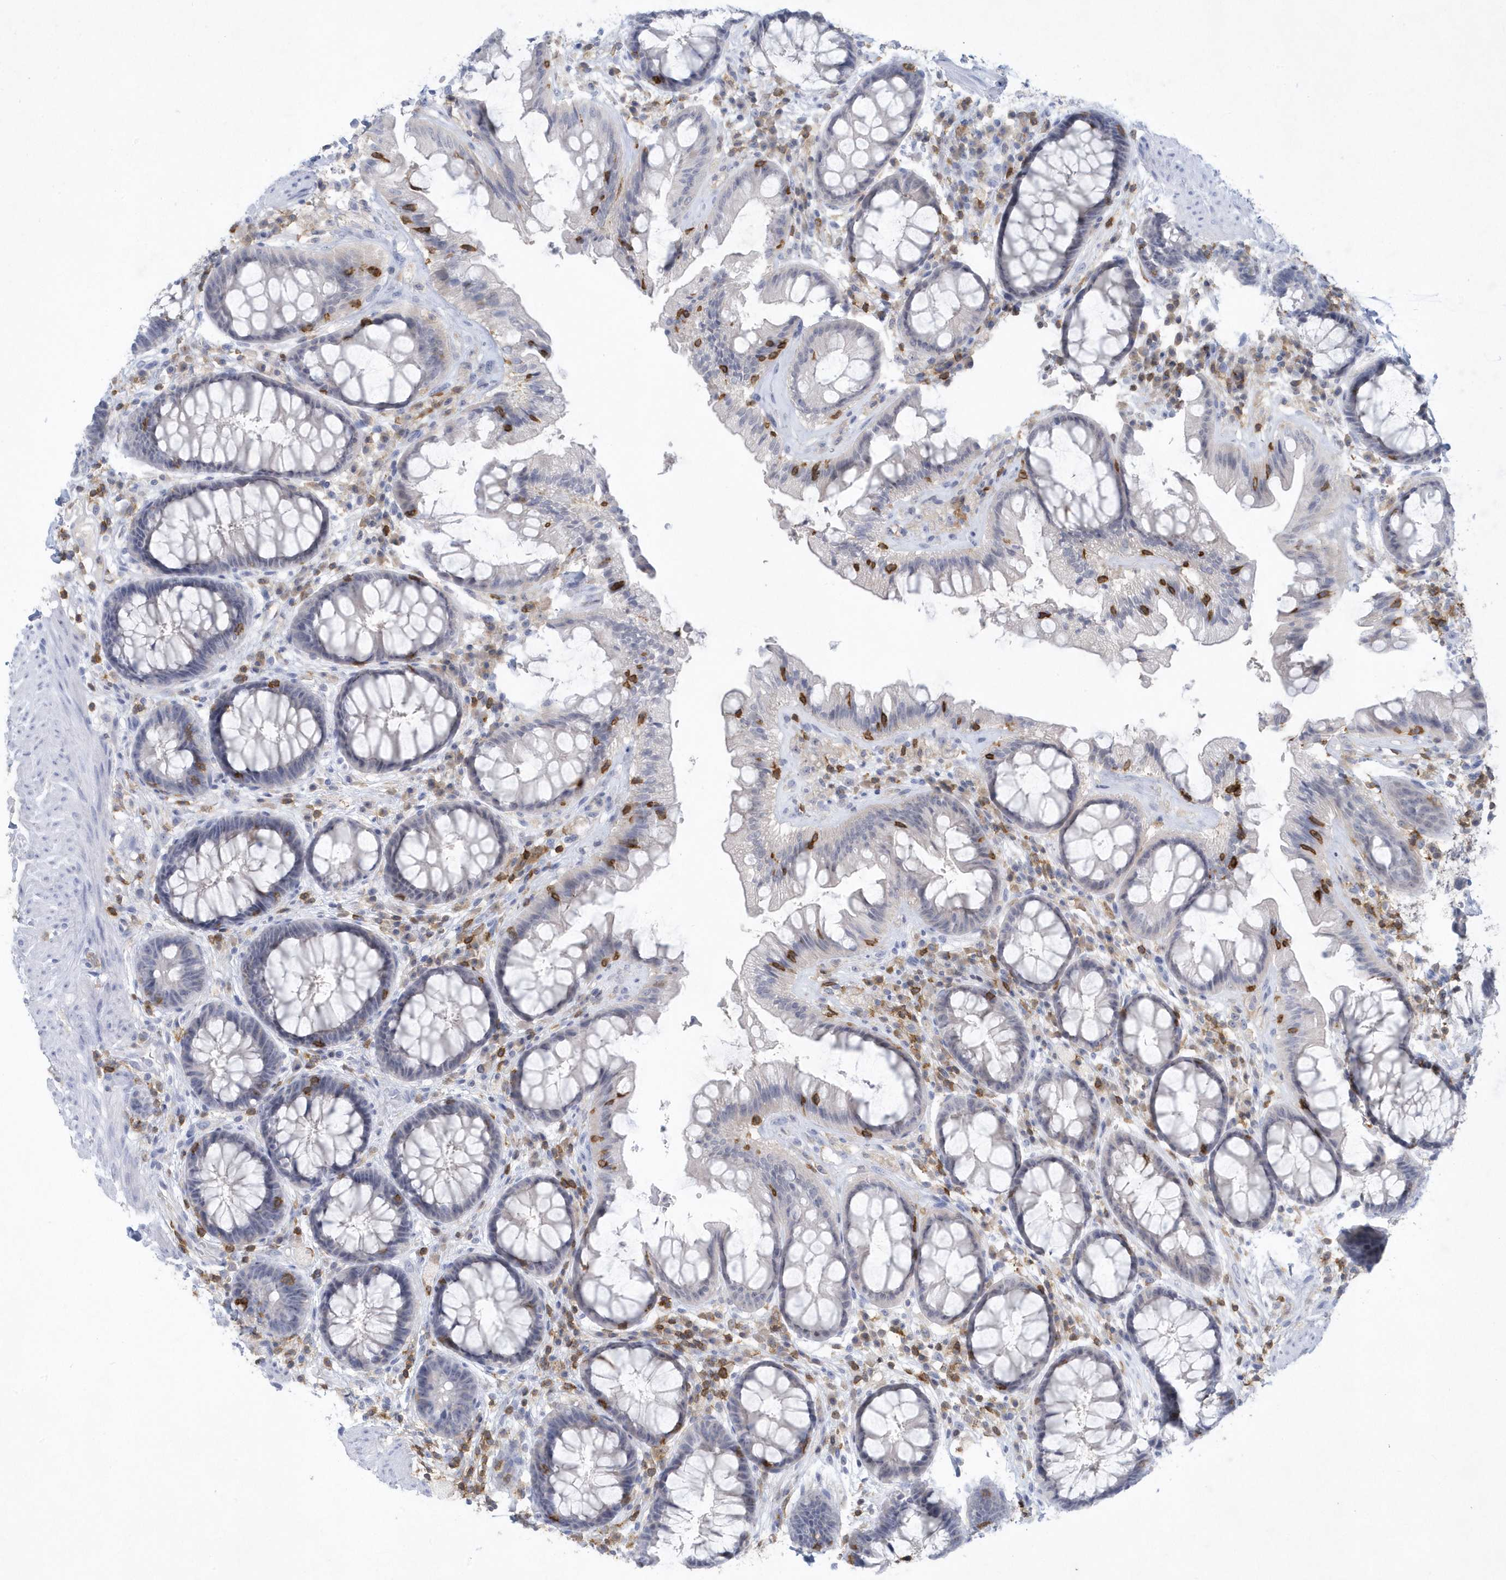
{"staining": {"intensity": "negative", "quantity": "none", "location": "none"}, "tissue": "rectum", "cell_type": "Glandular cells", "image_type": "normal", "snomed": [{"axis": "morphology", "description": "Normal tissue, NOS"}, {"axis": "topography", "description": "Rectum"}], "caption": "Micrograph shows no protein expression in glandular cells of benign rectum.", "gene": "PSD4", "patient": {"sex": "female", "age": 46}}